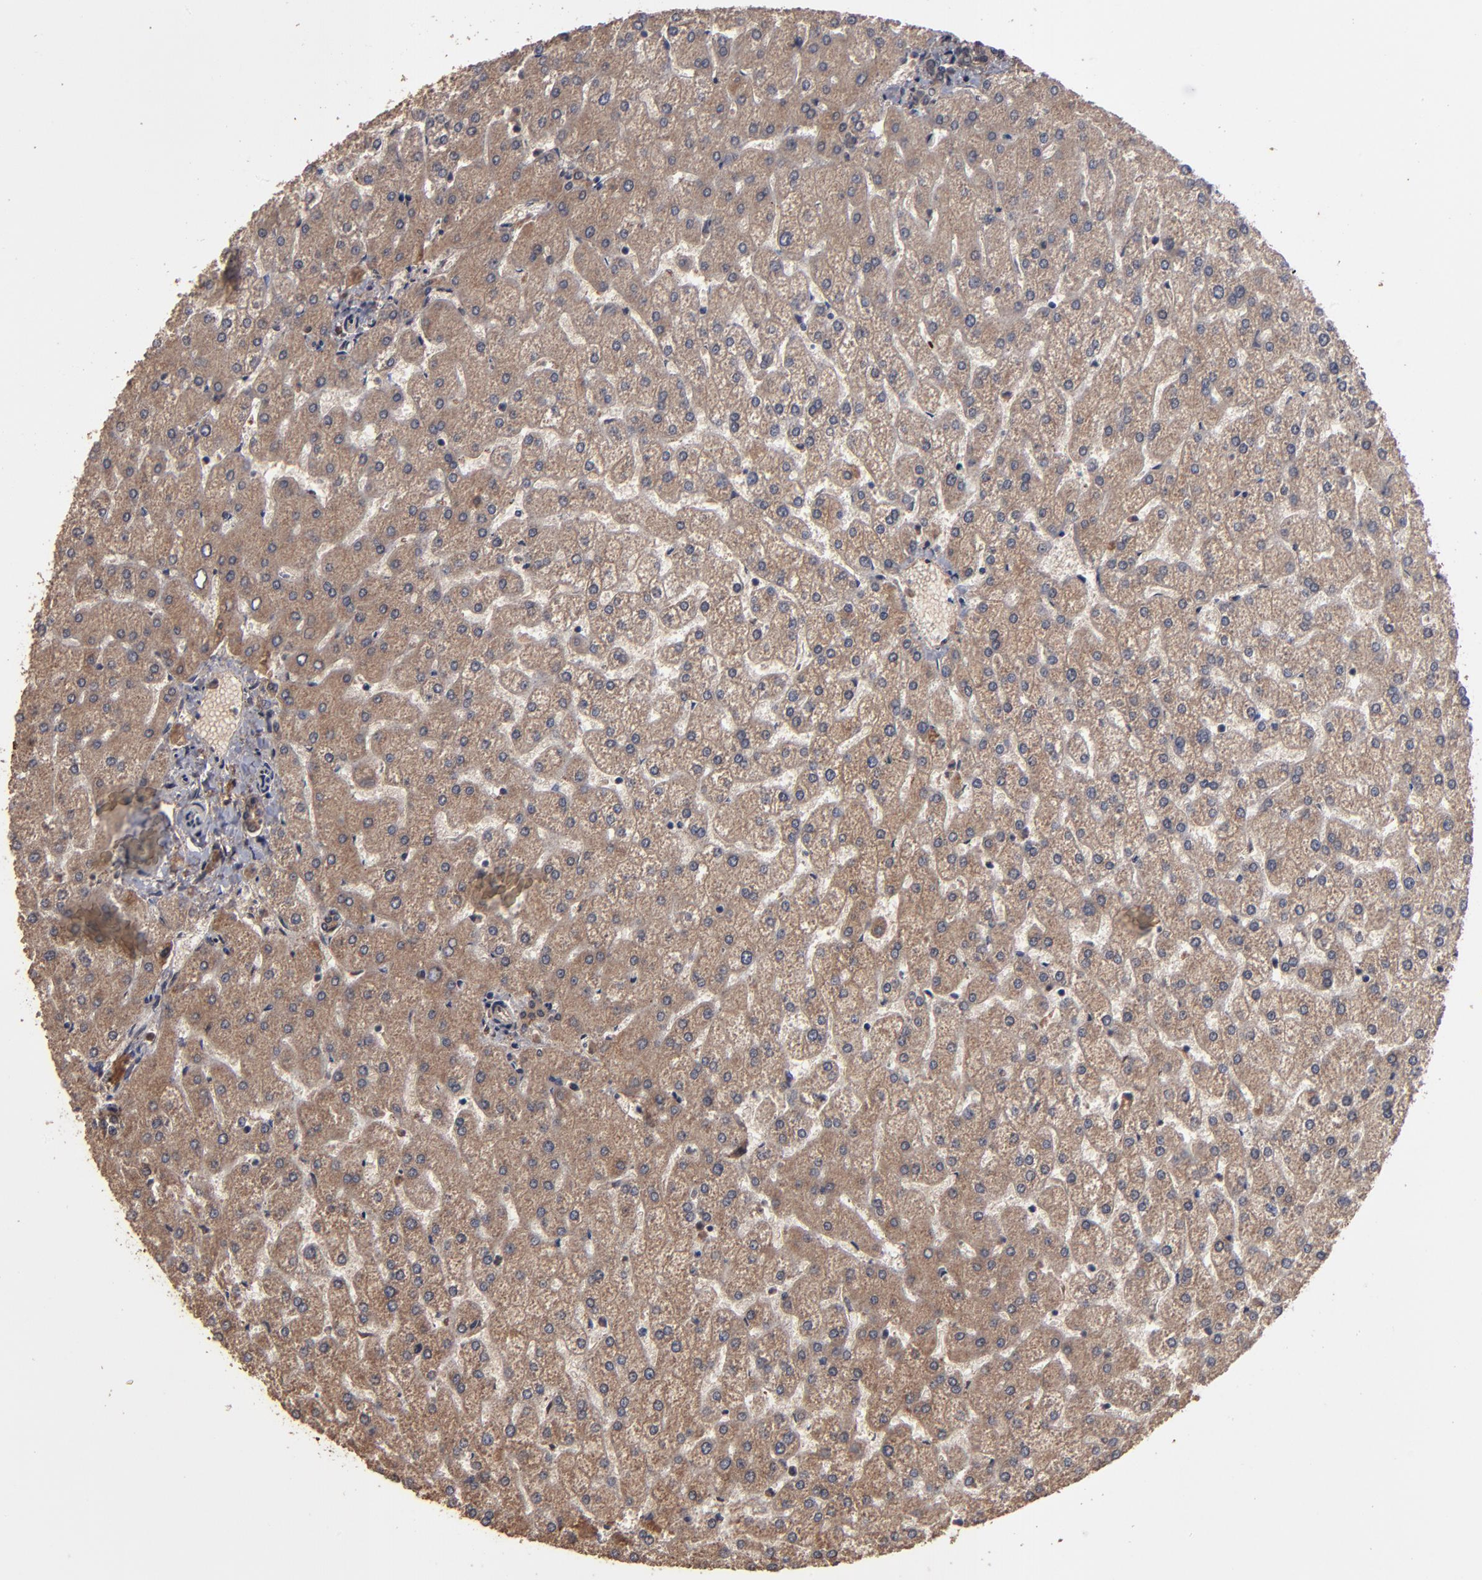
{"staining": {"intensity": "weak", "quantity": ">75%", "location": "cytoplasmic/membranous"}, "tissue": "liver", "cell_type": "Cholangiocytes", "image_type": "normal", "snomed": [{"axis": "morphology", "description": "Normal tissue, NOS"}, {"axis": "topography", "description": "Liver"}], "caption": "IHC (DAB) staining of benign liver displays weak cytoplasmic/membranous protein staining in about >75% of cholangiocytes.", "gene": "NXF2B", "patient": {"sex": "female", "age": 32}}